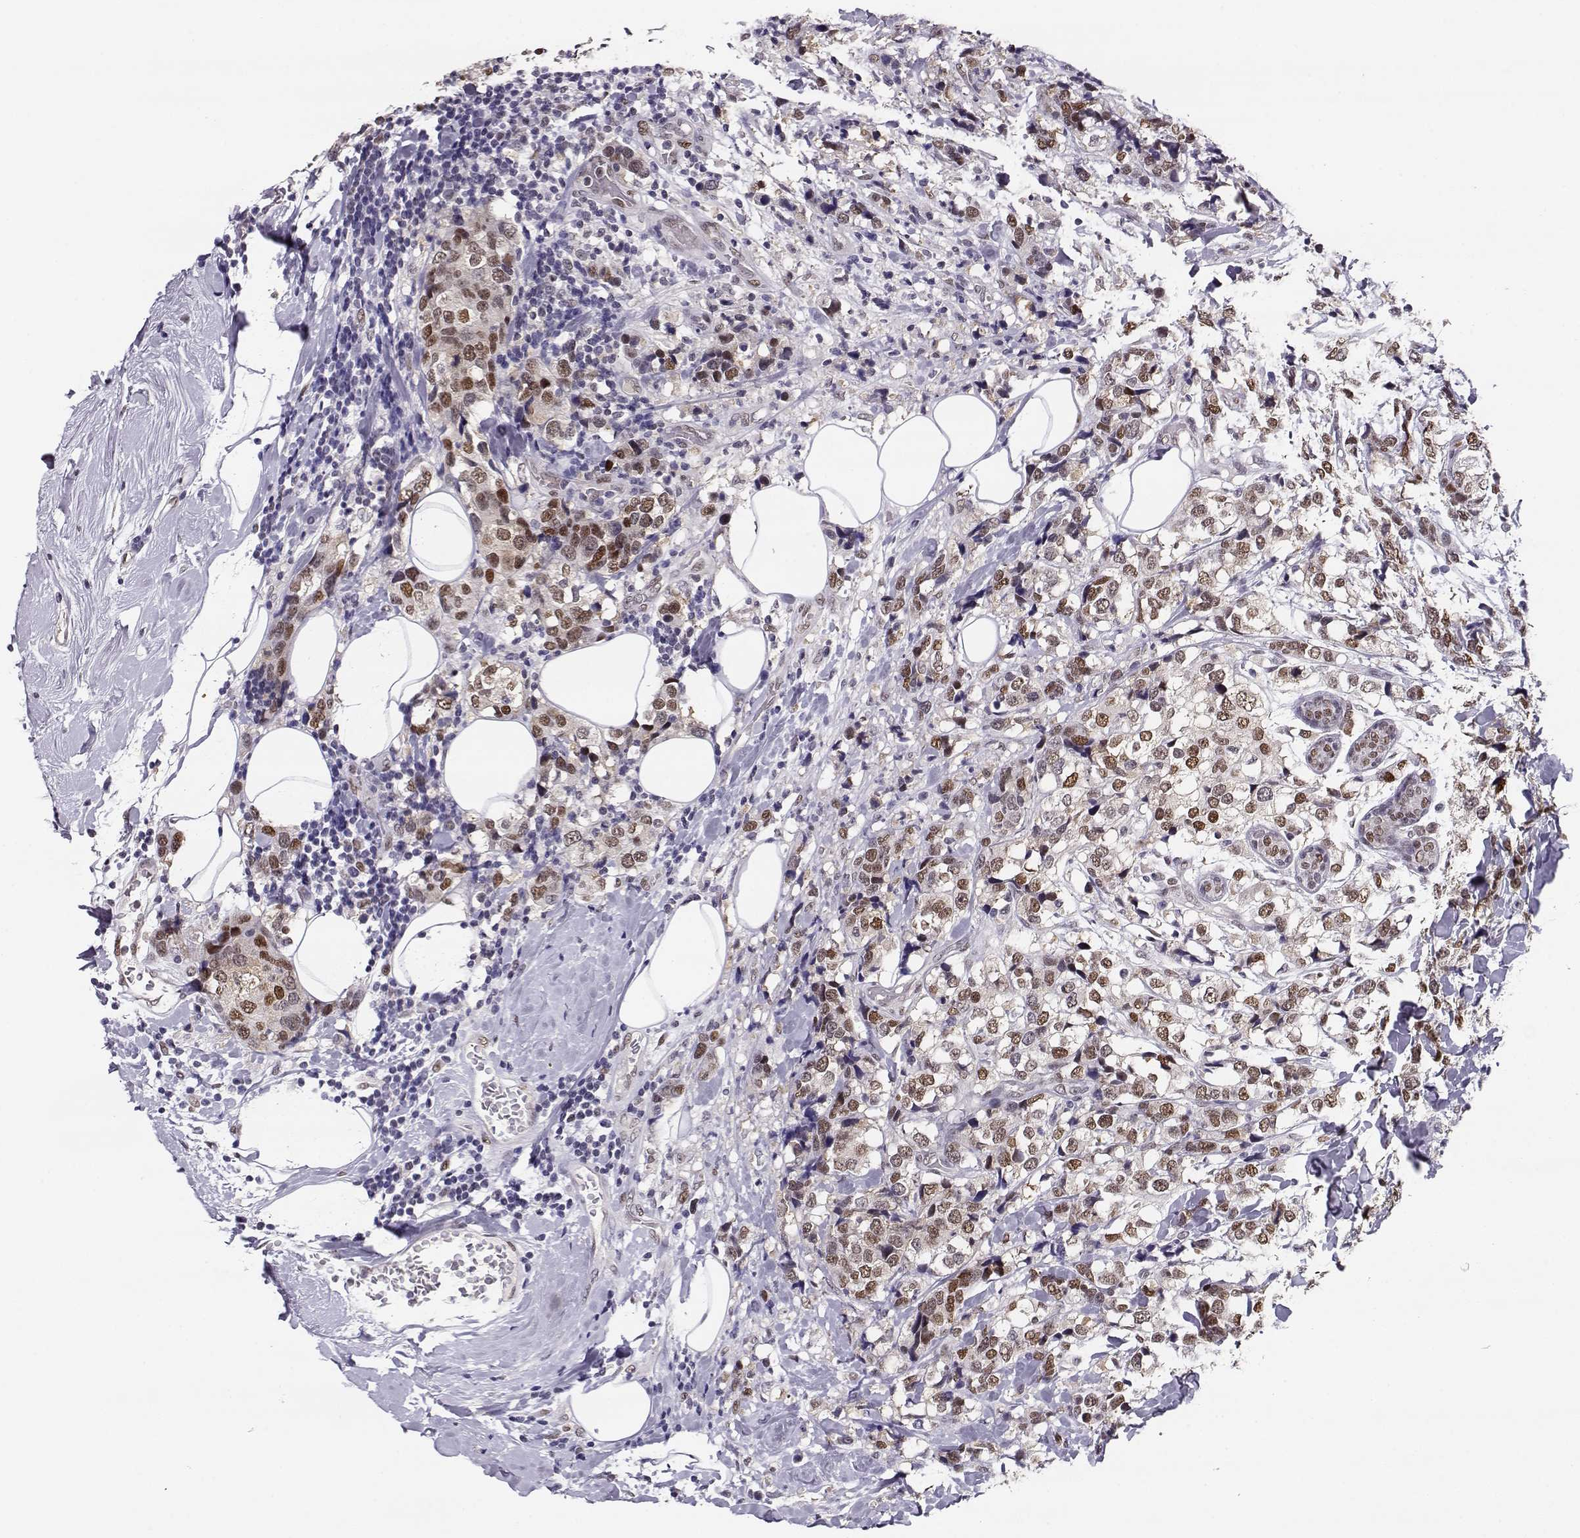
{"staining": {"intensity": "moderate", "quantity": ">75%", "location": "nuclear"}, "tissue": "breast cancer", "cell_type": "Tumor cells", "image_type": "cancer", "snomed": [{"axis": "morphology", "description": "Lobular carcinoma"}, {"axis": "topography", "description": "Breast"}], "caption": "Breast lobular carcinoma stained with a brown dye shows moderate nuclear positive positivity in about >75% of tumor cells.", "gene": "POLI", "patient": {"sex": "female", "age": 59}}